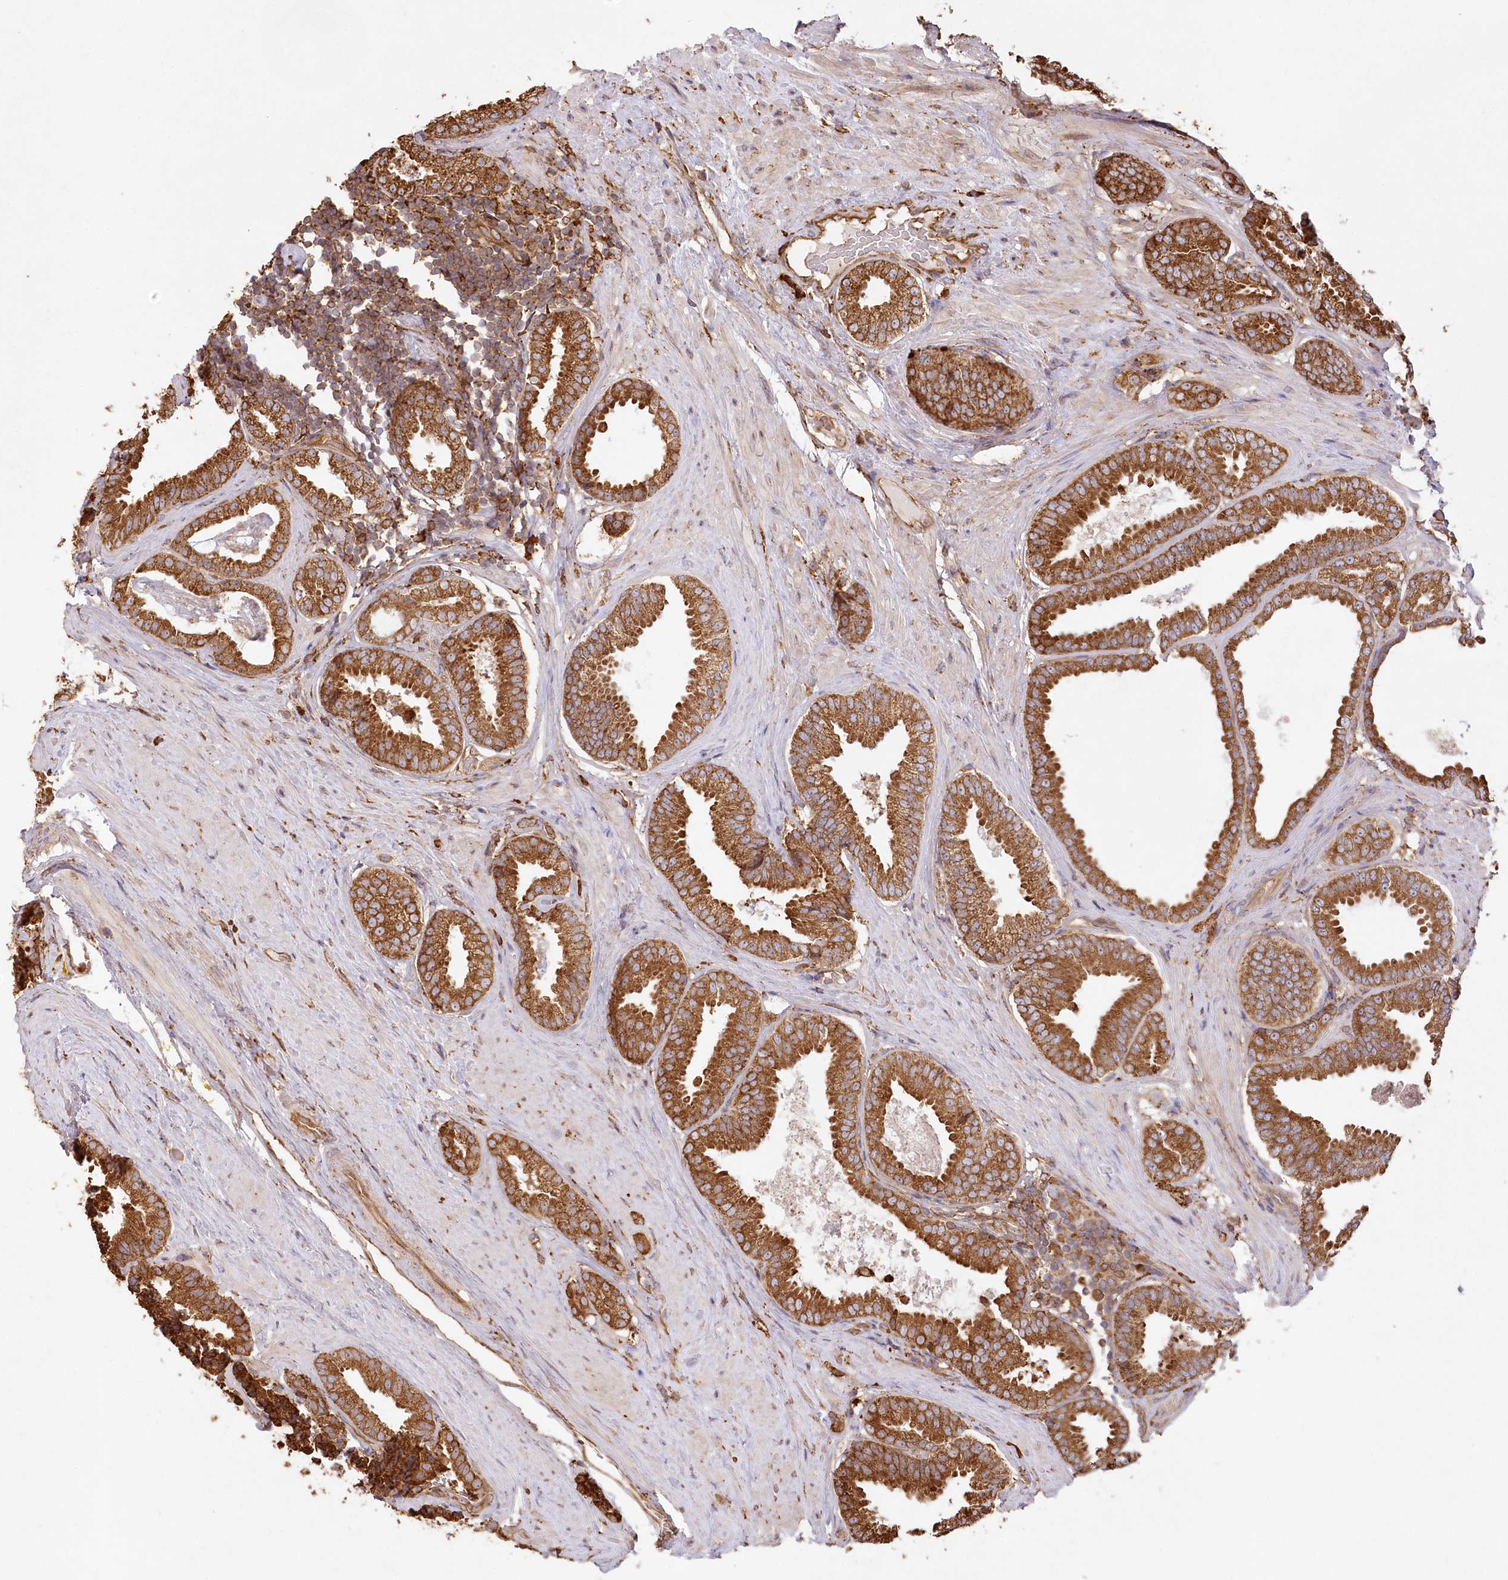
{"staining": {"intensity": "strong", "quantity": ">75%", "location": "cytoplasmic/membranous"}, "tissue": "prostate cancer", "cell_type": "Tumor cells", "image_type": "cancer", "snomed": [{"axis": "morphology", "description": "Adenocarcinoma, Low grade"}, {"axis": "topography", "description": "Prostate"}], "caption": "Strong cytoplasmic/membranous positivity is present in about >75% of tumor cells in adenocarcinoma (low-grade) (prostate).", "gene": "ACAP2", "patient": {"sex": "male", "age": 71}}